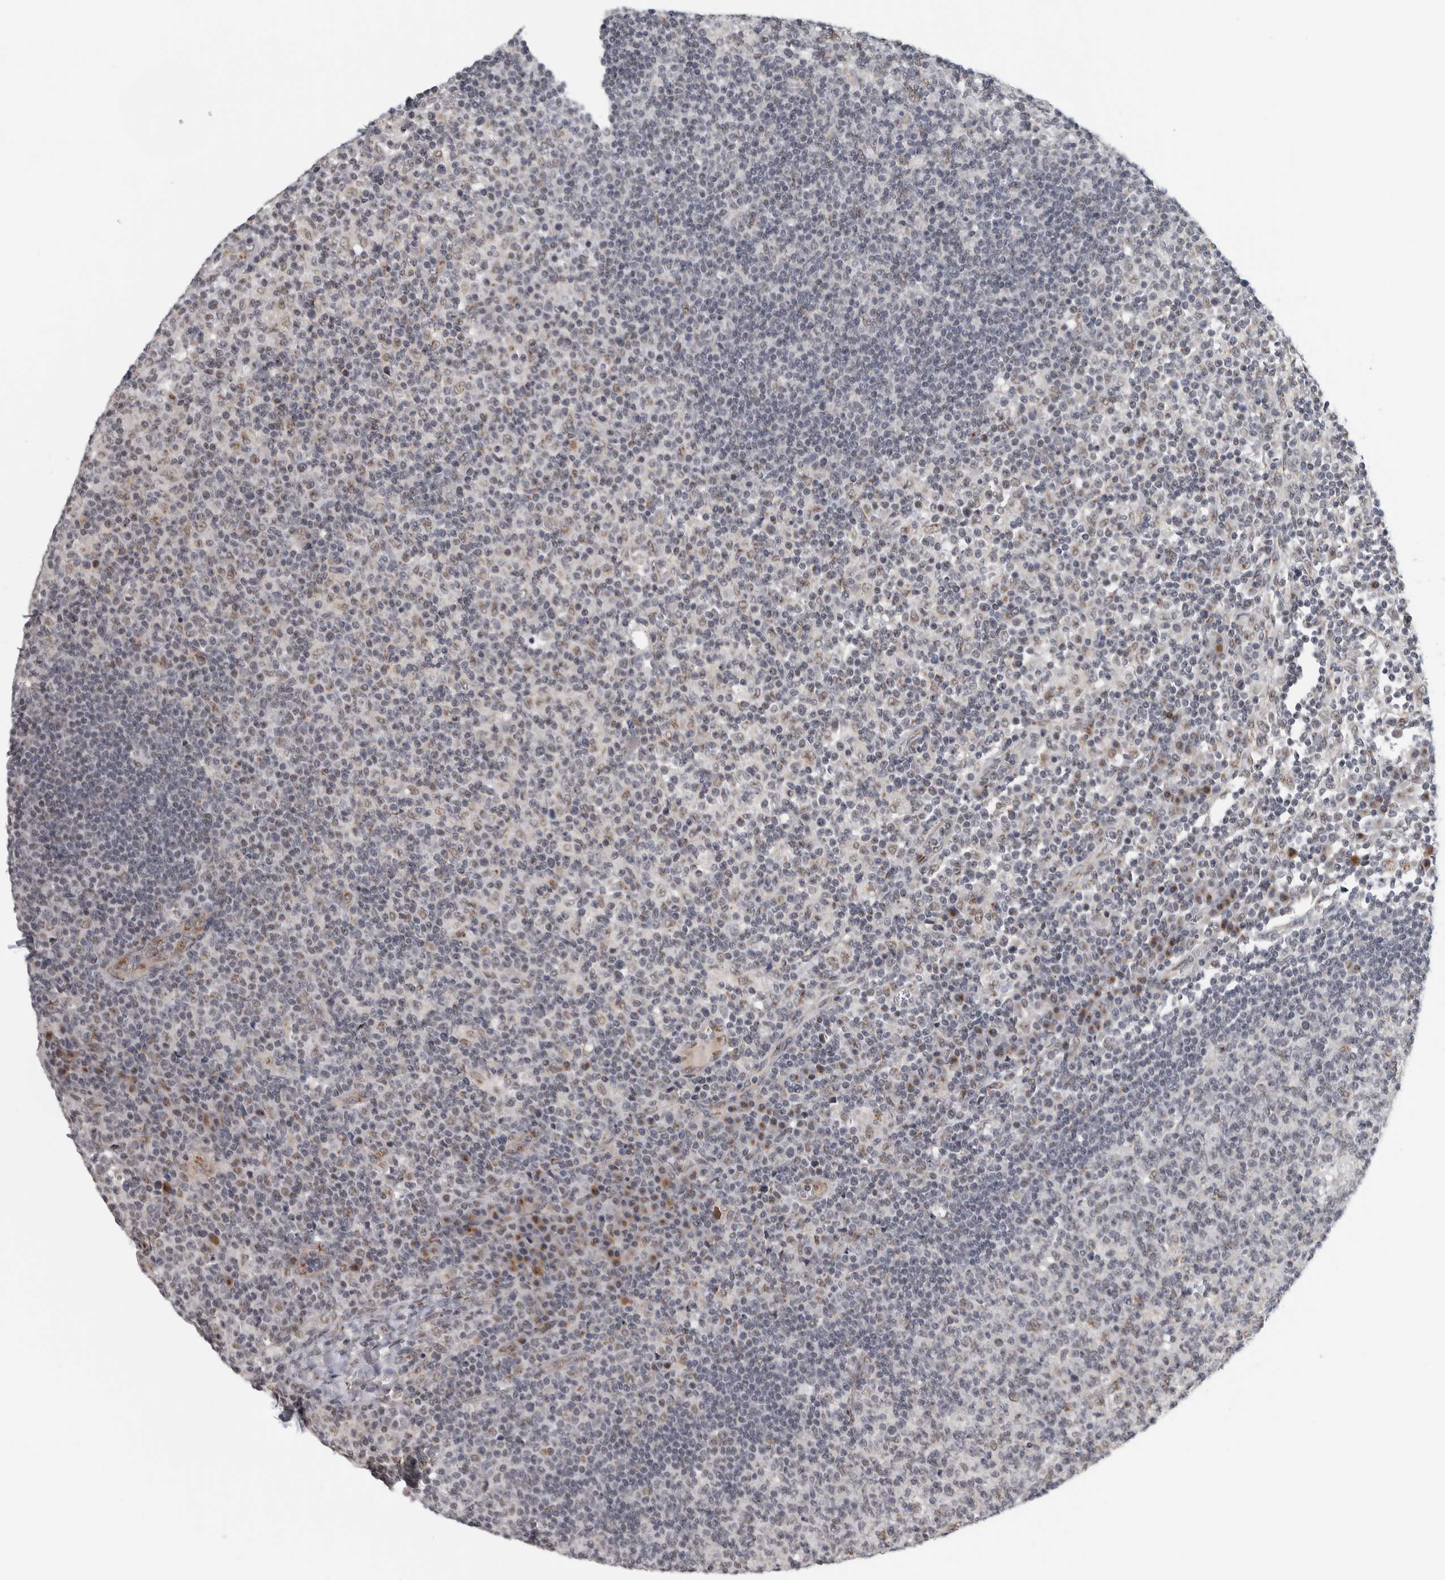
{"staining": {"intensity": "weak", "quantity": "<25%", "location": "cytoplasmic/membranous"}, "tissue": "lymph node", "cell_type": "Germinal center cells", "image_type": "normal", "snomed": [{"axis": "morphology", "description": "Normal tissue, NOS"}, {"axis": "morphology", "description": "Inflammation, NOS"}, {"axis": "topography", "description": "Lymph node"}], "caption": "An immunohistochemistry (IHC) image of unremarkable lymph node is shown. There is no staining in germinal center cells of lymph node.", "gene": "ZMYND8", "patient": {"sex": "male", "age": 55}}